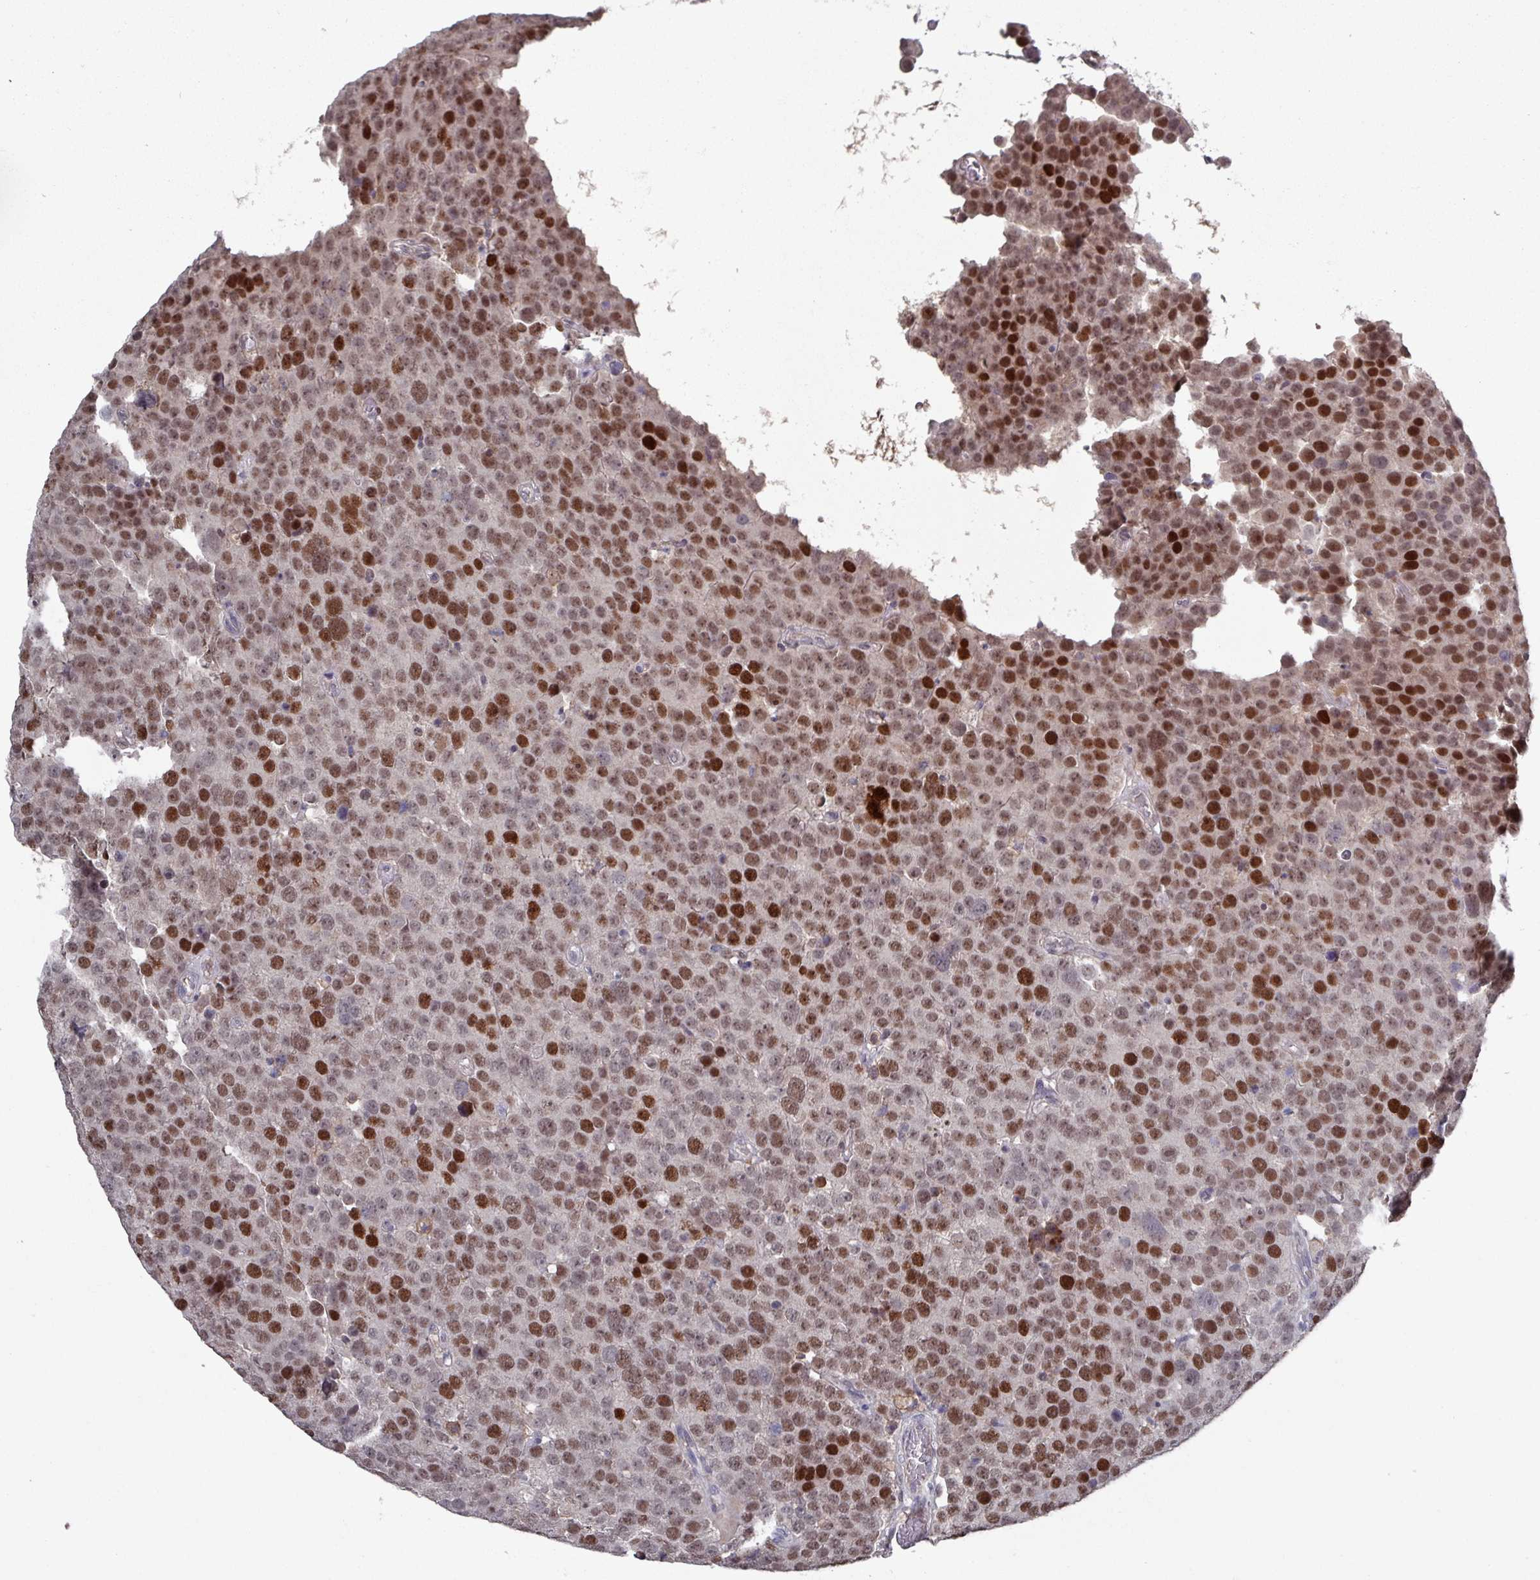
{"staining": {"intensity": "strong", "quantity": ">75%", "location": "nuclear"}, "tissue": "testis cancer", "cell_type": "Tumor cells", "image_type": "cancer", "snomed": [{"axis": "morphology", "description": "Seminoma, NOS"}, {"axis": "topography", "description": "Testis"}], "caption": "Brown immunohistochemical staining in human testis cancer reveals strong nuclear staining in approximately >75% of tumor cells. The staining is performed using DAB brown chromogen to label protein expression. The nuclei are counter-stained blue using hematoxylin.", "gene": "PRRX1", "patient": {"sex": "male", "age": 71}}